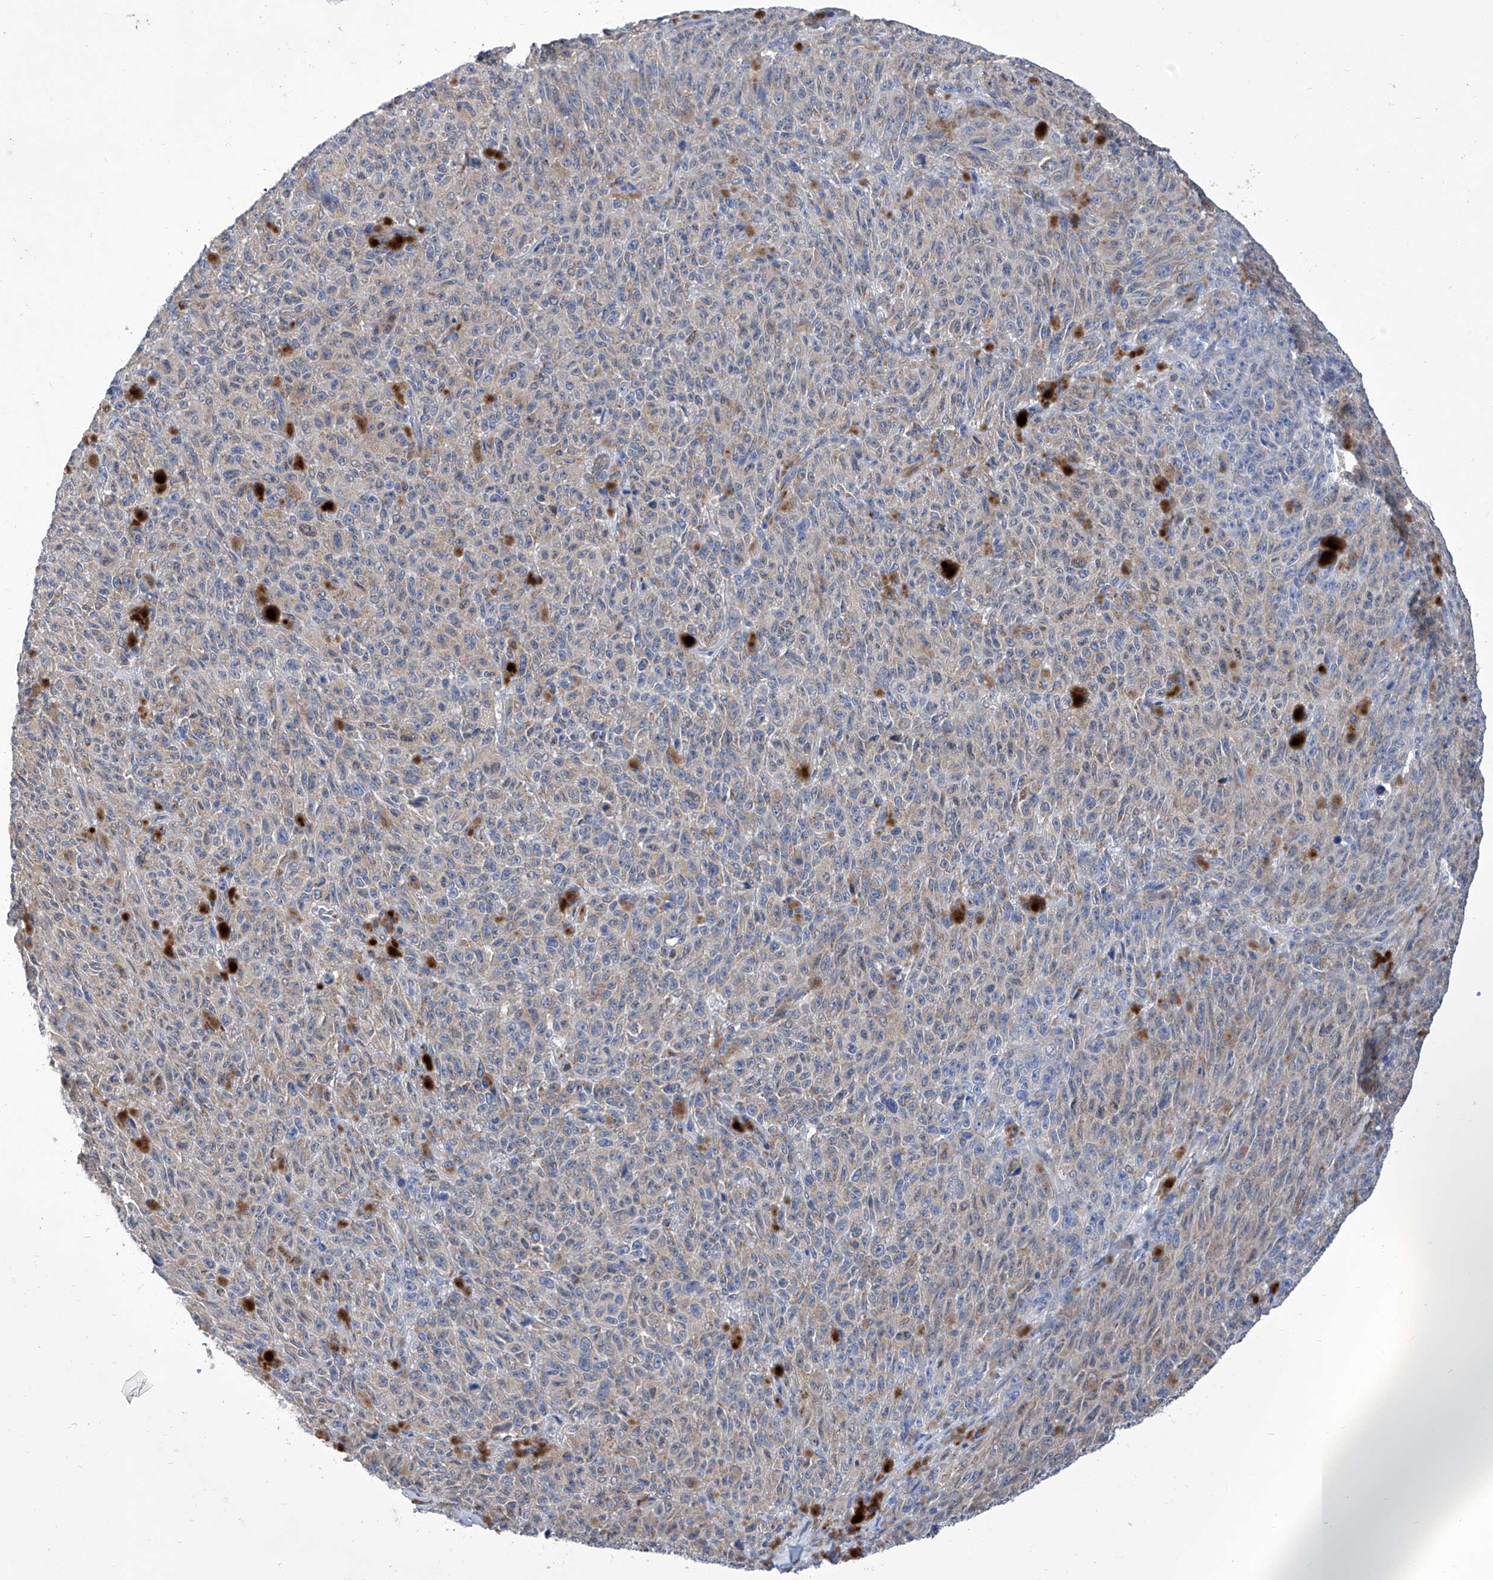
{"staining": {"intensity": "negative", "quantity": "none", "location": "none"}, "tissue": "melanoma", "cell_type": "Tumor cells", "image_type": "cancer", "snomed": [{"axis": "morphology", "description": "Malignant melanoma, NOS"}, {"axis": "topography", "description": "Skin"}], "caption": "Tumor cells show no significant protein expression in malignant melanoma.", "gene": "TJAP1", "patient": {"sex": "female", "age": 82}}